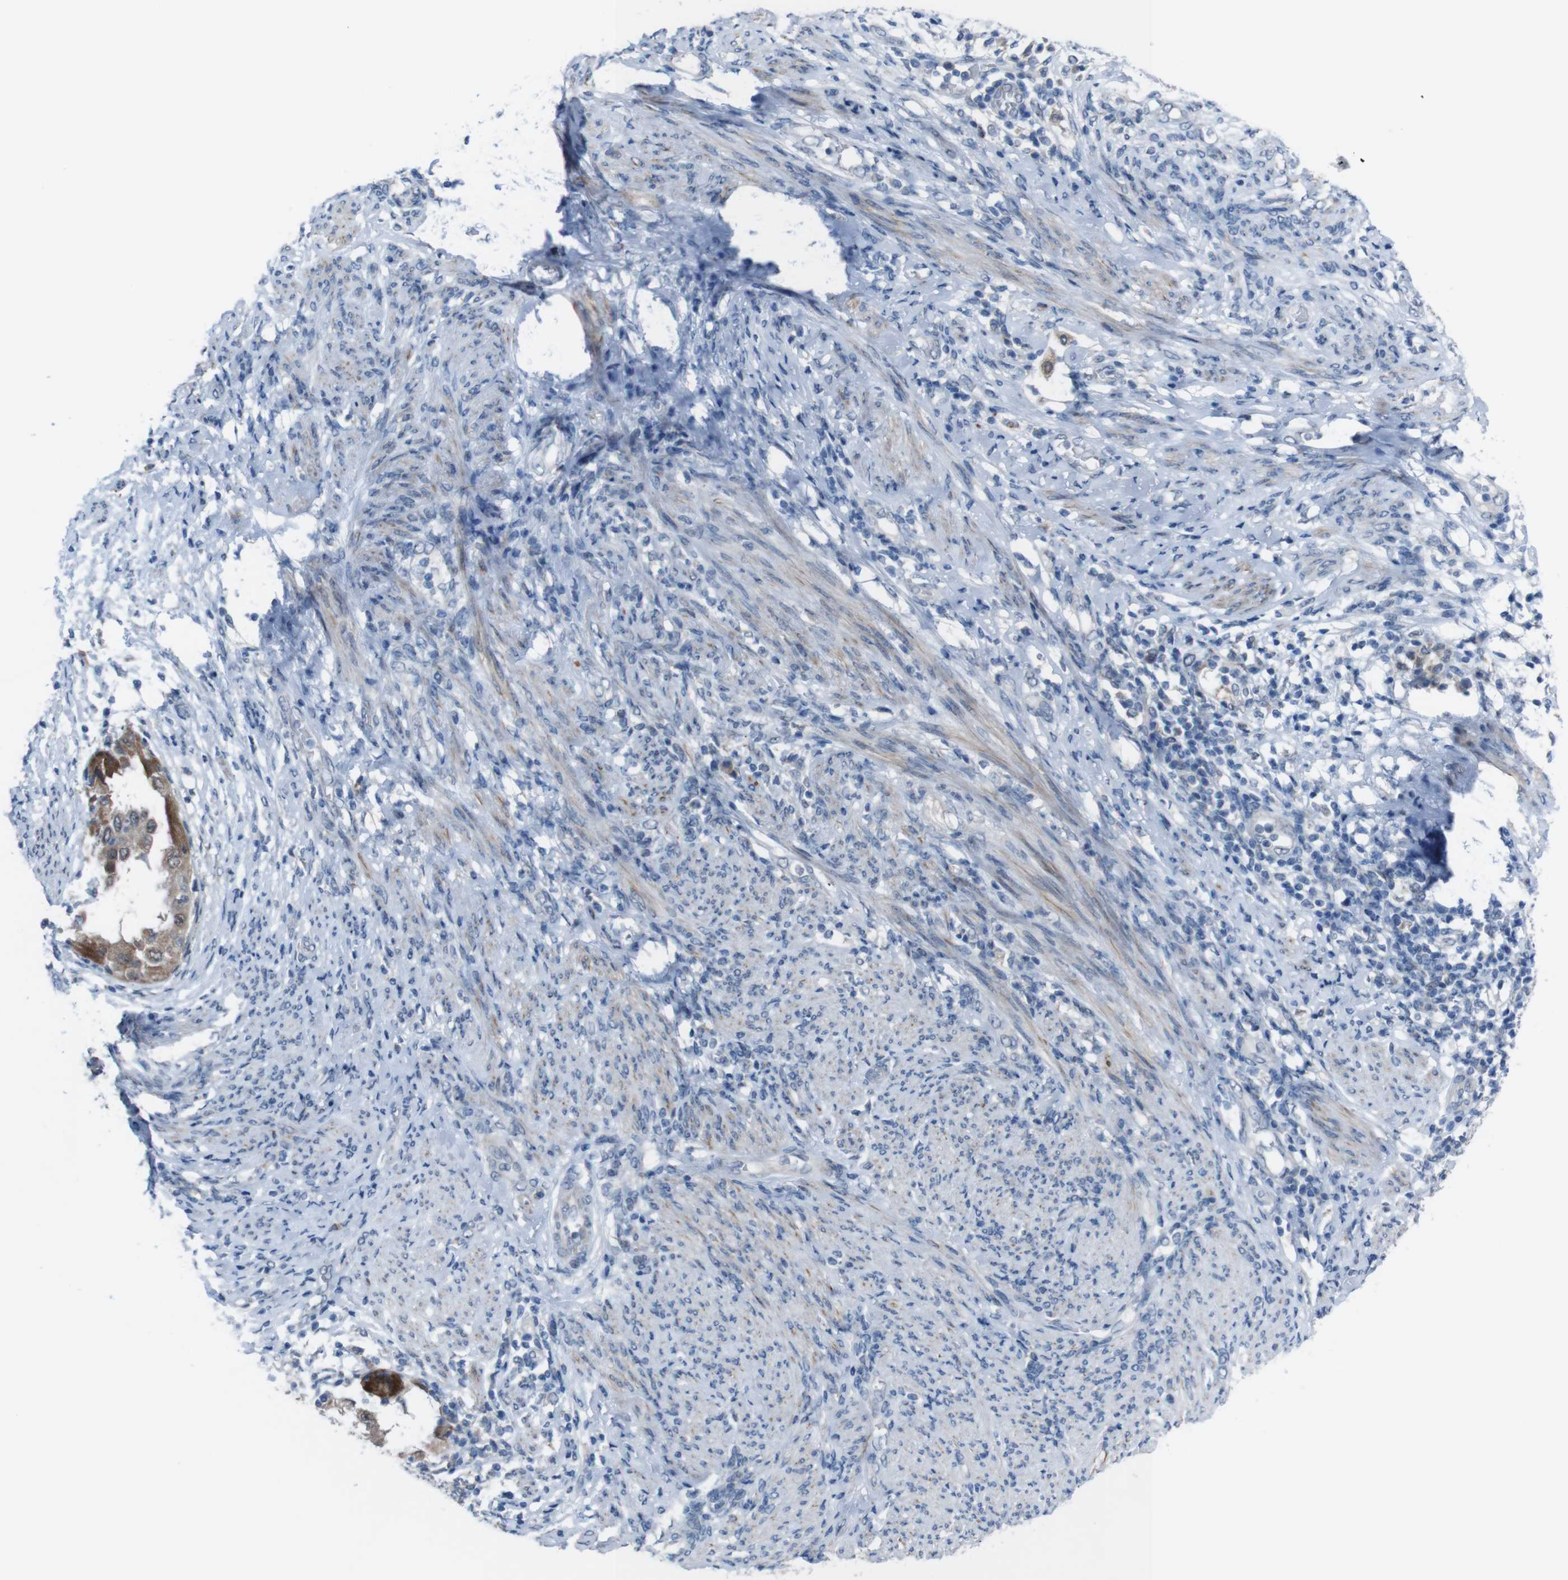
{"staining": {"intensity": "moderate", "quantity": ">75%", "location": "cytoplasmic/membranous"}, "tissue": "endometrial cancer", "cell_type": "Tumor cells", "image_type": "cancer", "snomed": [{"axis": "morphology", "description": "Adenocarcinoma, NOS"}, {"axis": "topography", "description": "Endometrium"}], "caption": "A medium amount of moderate cytoplasmic/membranous positivity is seen in about >75% of tumor cells in endometrial cancer tissue.", "gene": "CDH22", "patient": {"sex": "female", "age": 85}}